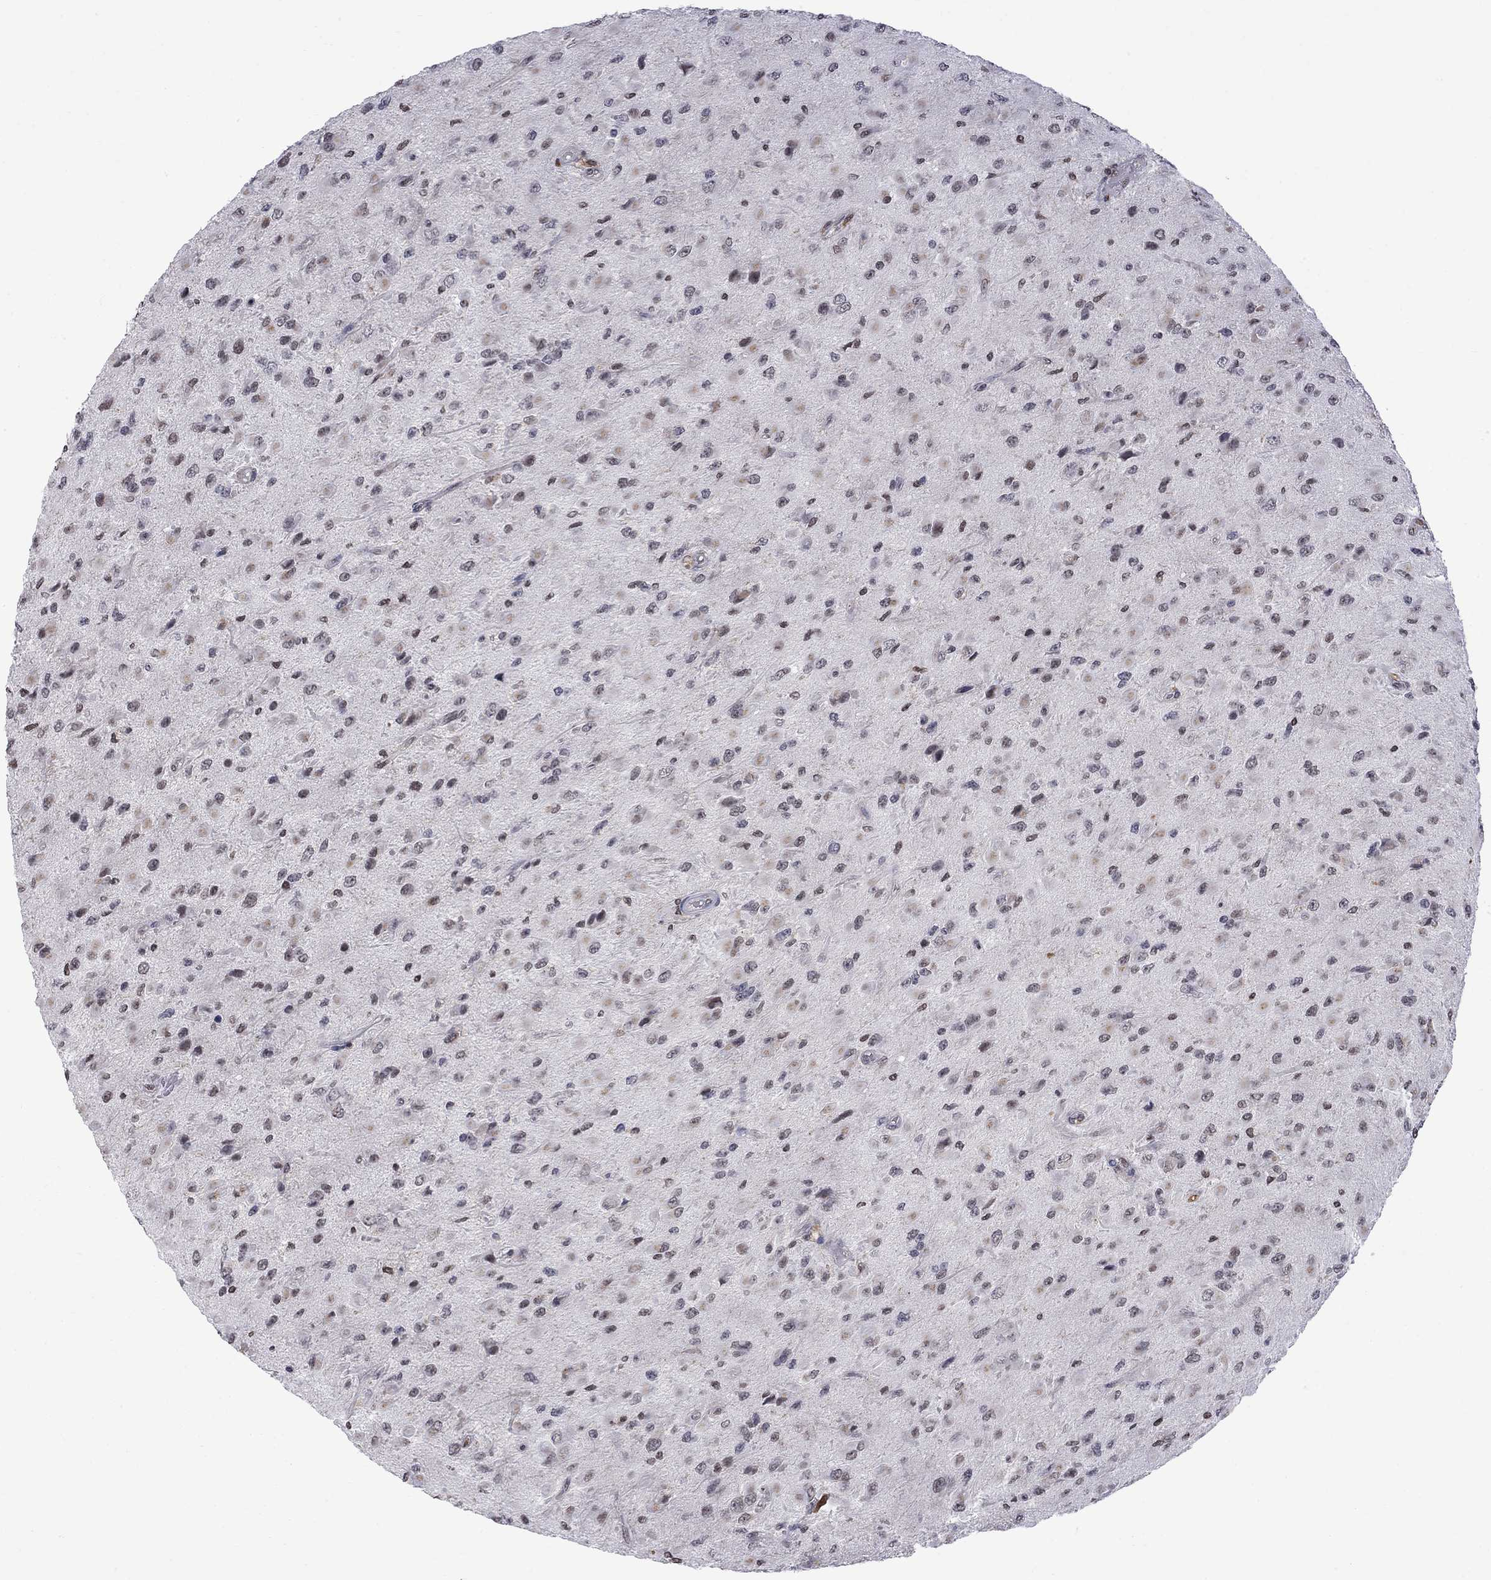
{"staining": {"intensity": "weak", "quantity": "<25%", "location": "nuclear"}, "tissue": "glioma", "cell_type": "Tumor cells", "image_type": "cancer", "snomed": [{"axis": "morphology", "description": "Glioma, malignant, High grade"}, {"axis": "topography", "description": "Cerebral cortex"}], "caption": "A micrograph of malignant high-grade glioma stained for a protein displays no brown staining in tumor cells.", "gene": "RFWD3", "patient": {"sex": "male", "age": 35}}